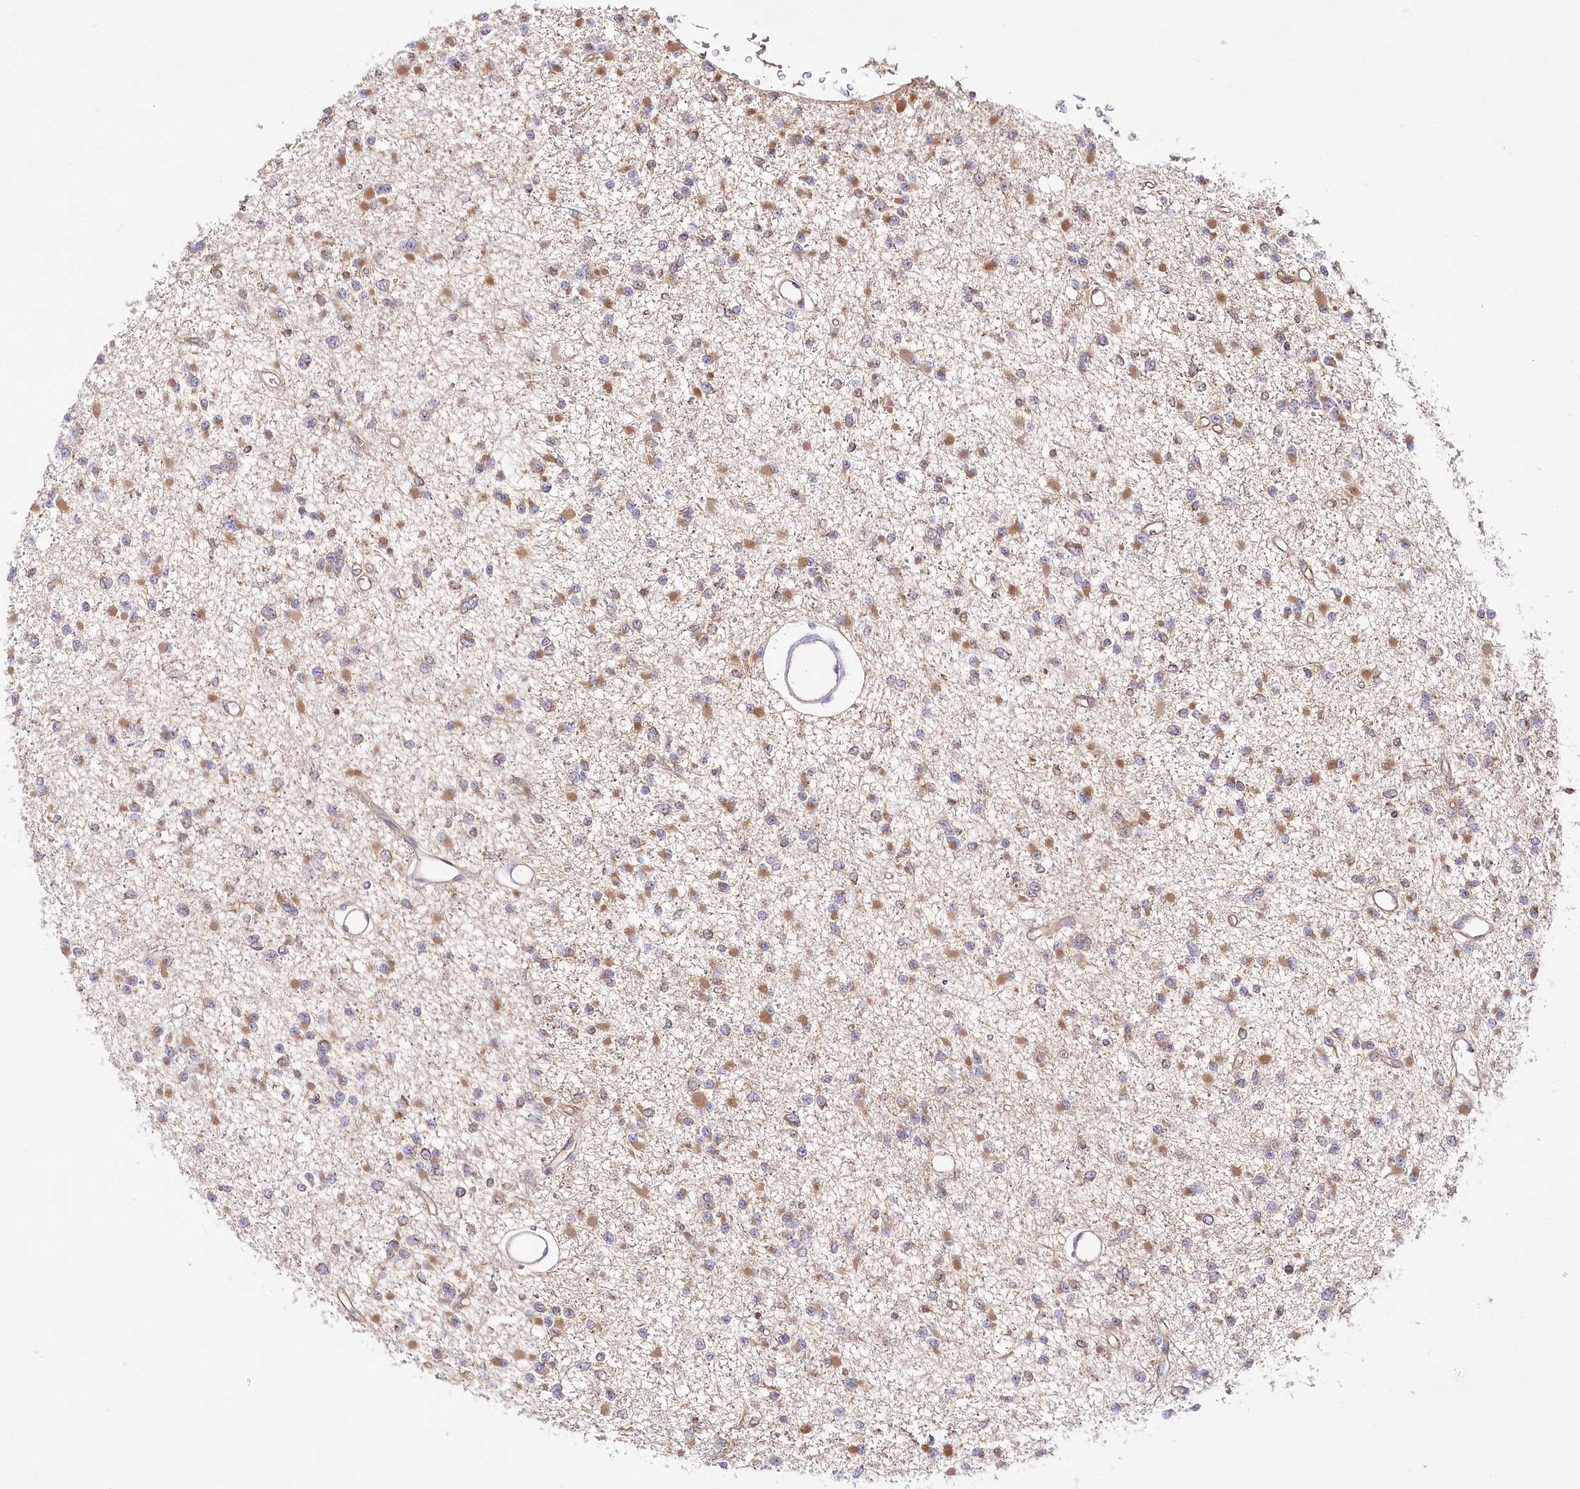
{"staining": {"intensity": "moderate", "quantity": "25%-75%", "location": "cytoplasmic/membranous"}, "tissue": "glioma", "cell_type": "Tumor cells", "image_type": "cancer", "snomed": [{"axis": "morphology", "description": "Glioma, malignant, Low grade"}, {"axis": "topography", "description": "Brain"}], "caption": "Immunohistochemical staining of human low-grade glioma (malignant) reveals medium levels of moderate cytoplasmic/membranous positivity in about 25%-75% of tumor cells.", "gene": "ABRAXAS2", "patient": {"sex": "female", "age": 22}}